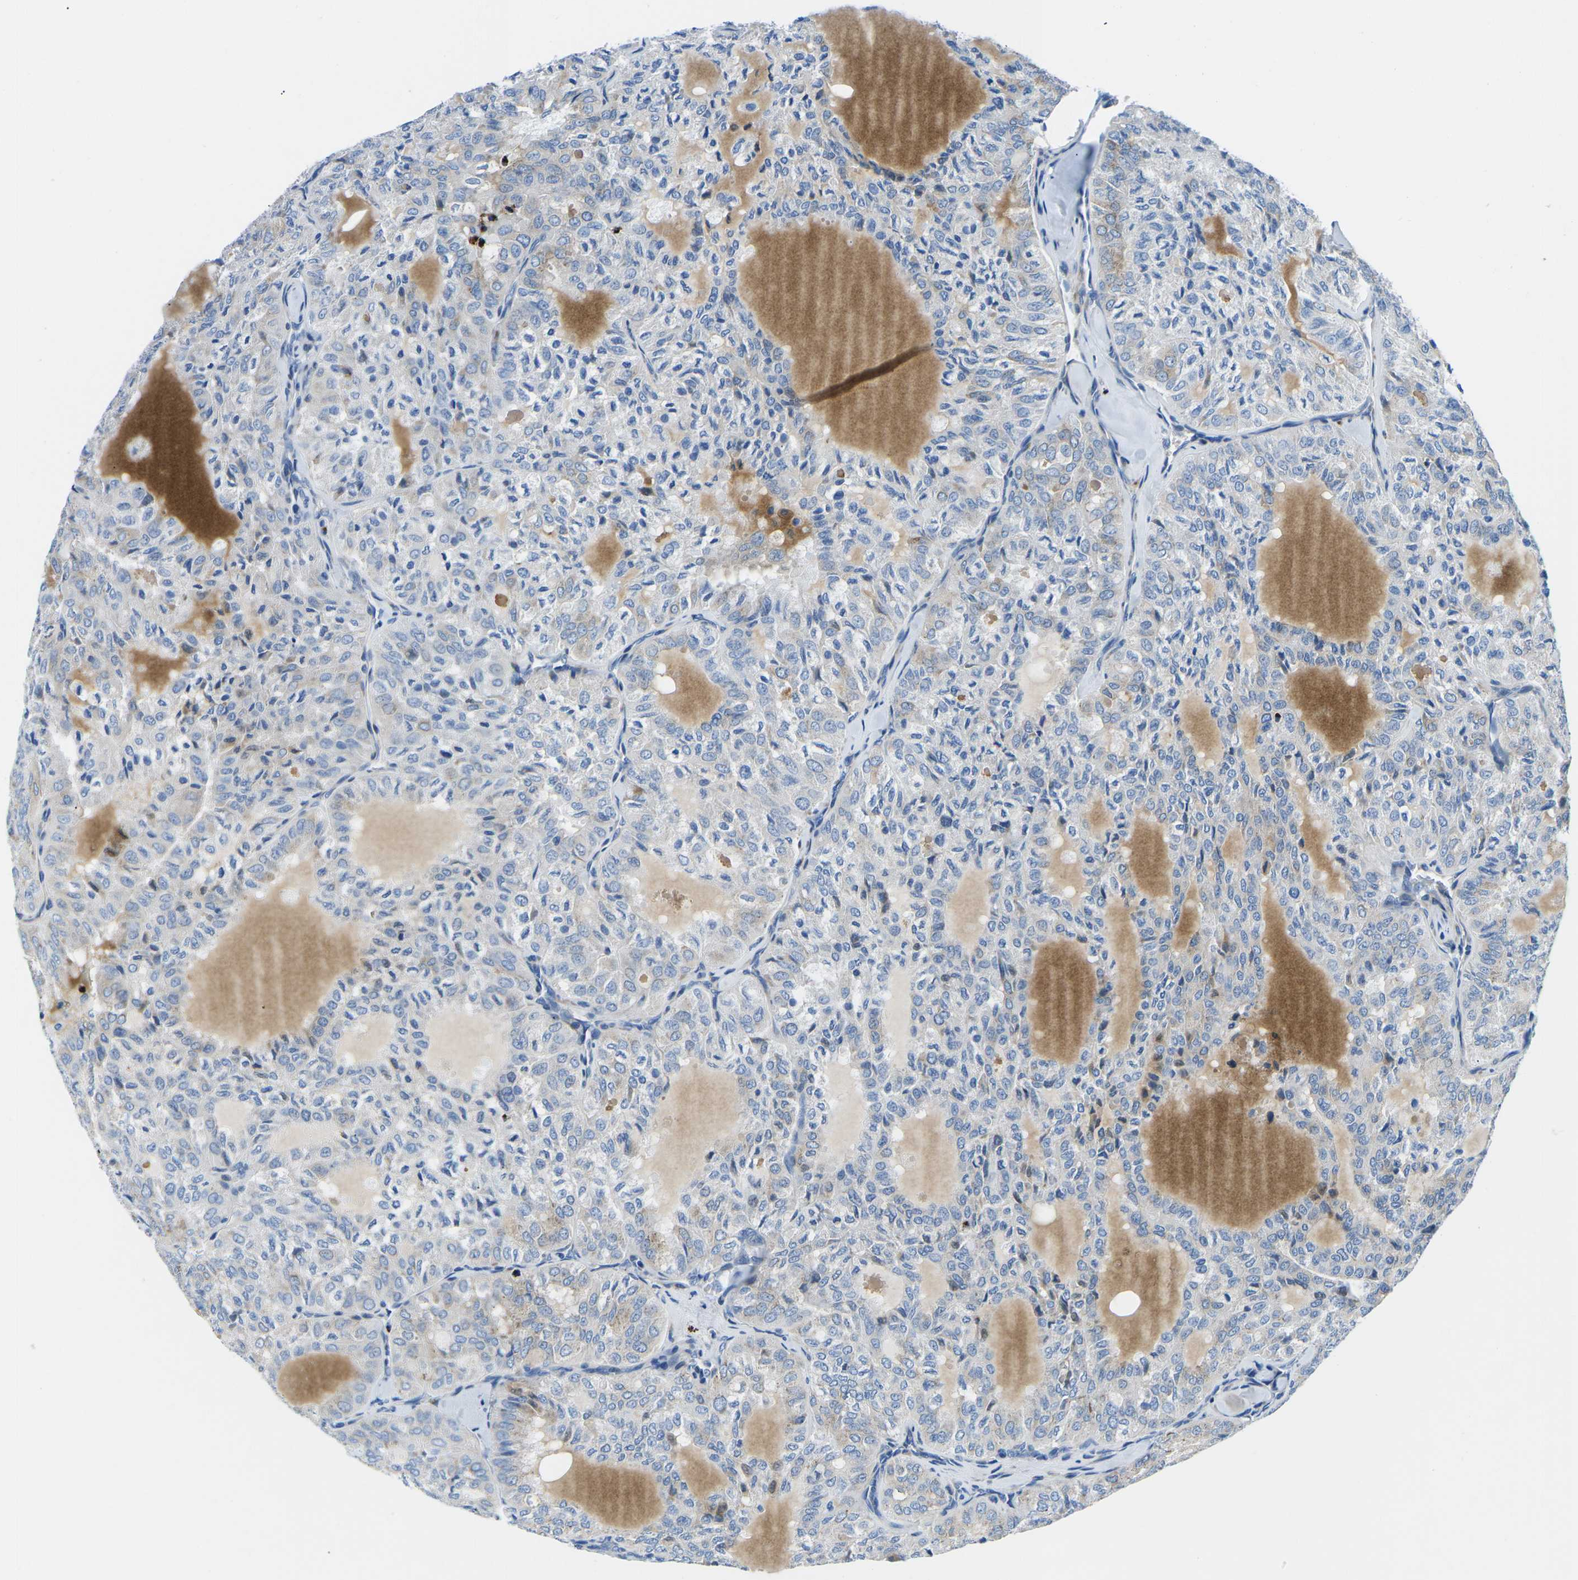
{"staining": {"intensity": "negative", "quantity": "none", "location": "none"}, "tissue": "thyroid cancer", "cell_type": "Tumor cells", "image_type": "cancer", "snomed": [{"axis": "morphology", "description": "Follicular adenoma carcinoma, NOS"}, {"axis": "topography", "description": "Thyroid gland"}], "caption": "The photomicrograph exhibits no significant expression in tumor cells of thyroid cancer.", "gene": "MC4R", "patient": {"sex": "male", "age": 75}}